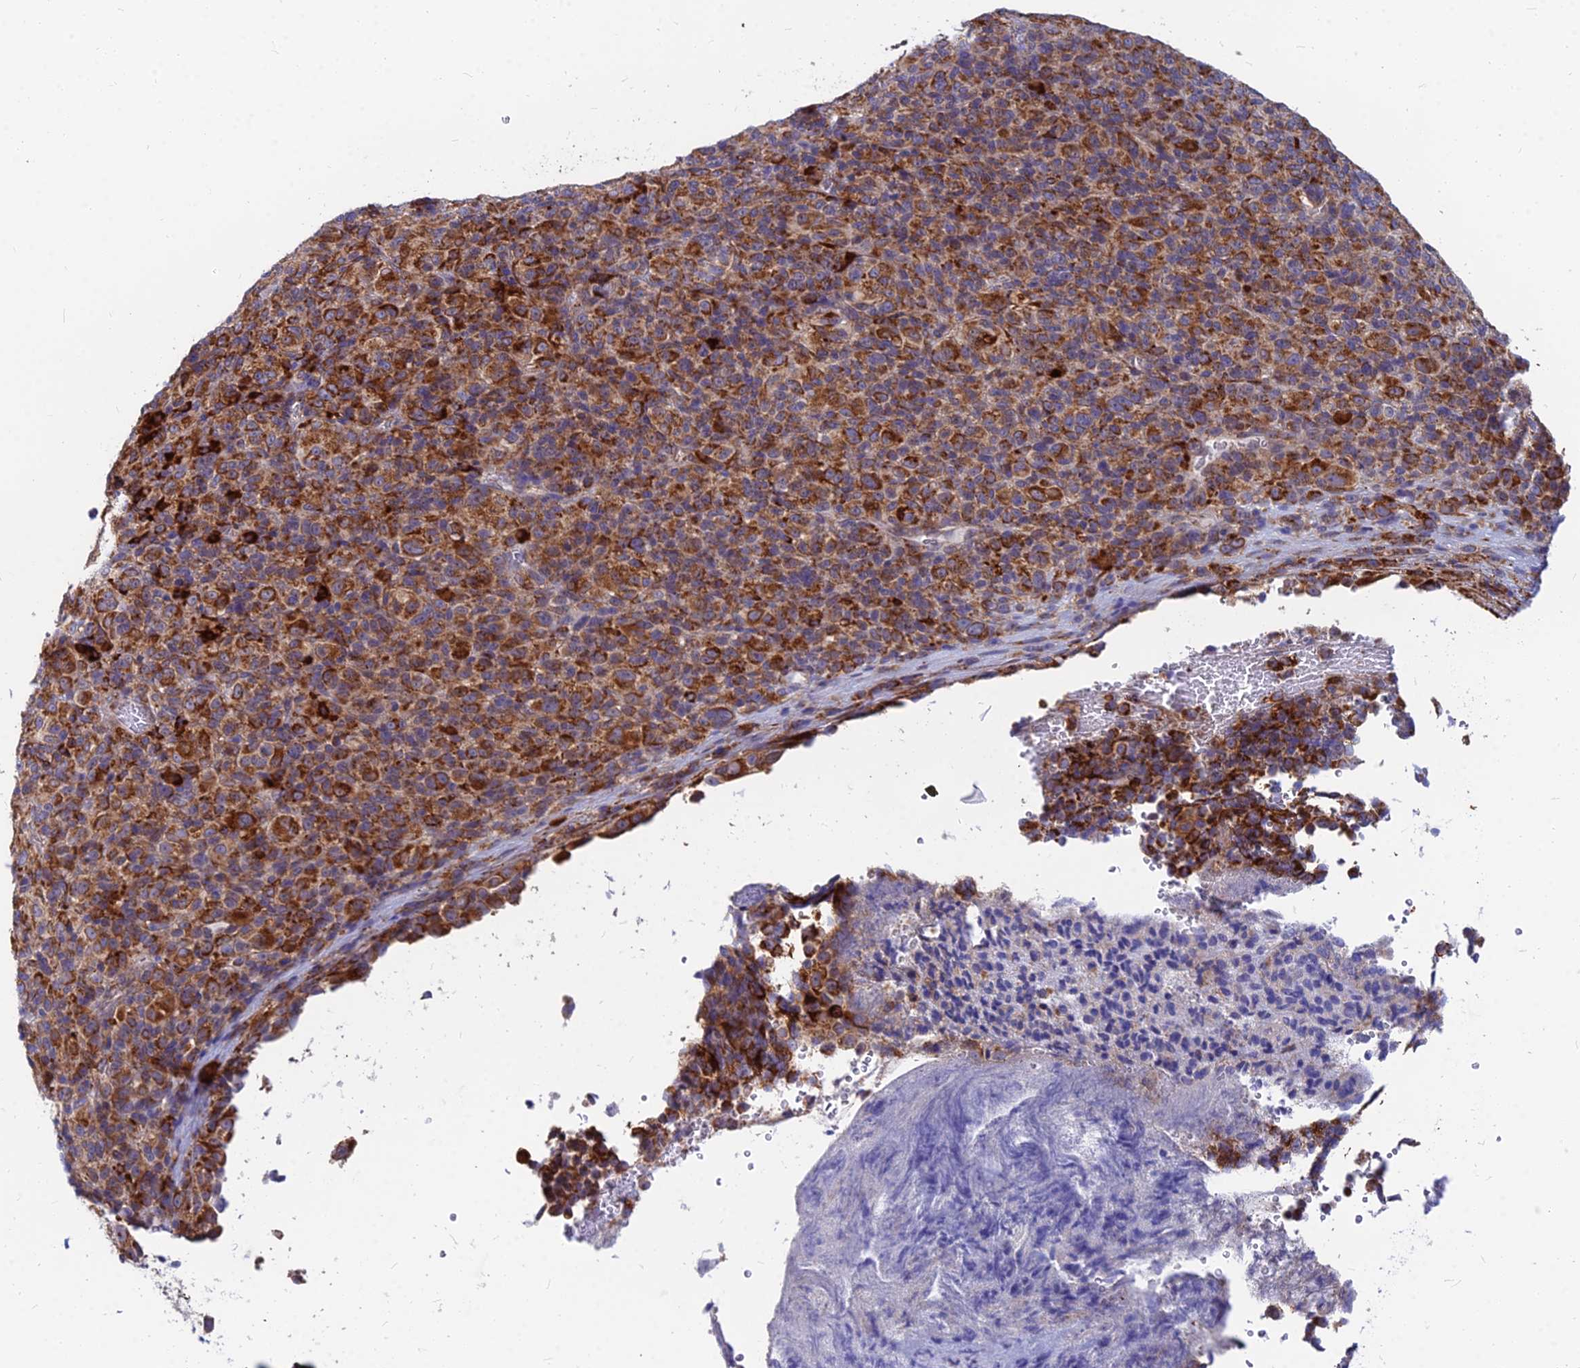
{"staining": {"intensity": "strong", "quantity": ">75%", "location": "cytoplasmic/membranous"}, "tissue": "melanoma", "cell_type": "Tumor cells", "image_type": "cancer", "snomed": [{"axis": "morphology", "description": "Malignant melanoma, Metastatic site"}, {"axis": "topography", "description": "Brain"}], "caption": "This histopathology image exhibits immunohistochemistry staining of human melanoma, with high strong cytoplasmic/membranous positivity in about >75% of tumor cells.", "gene": "CCT6B", "patient": {"sex": "female", "age": 56}}